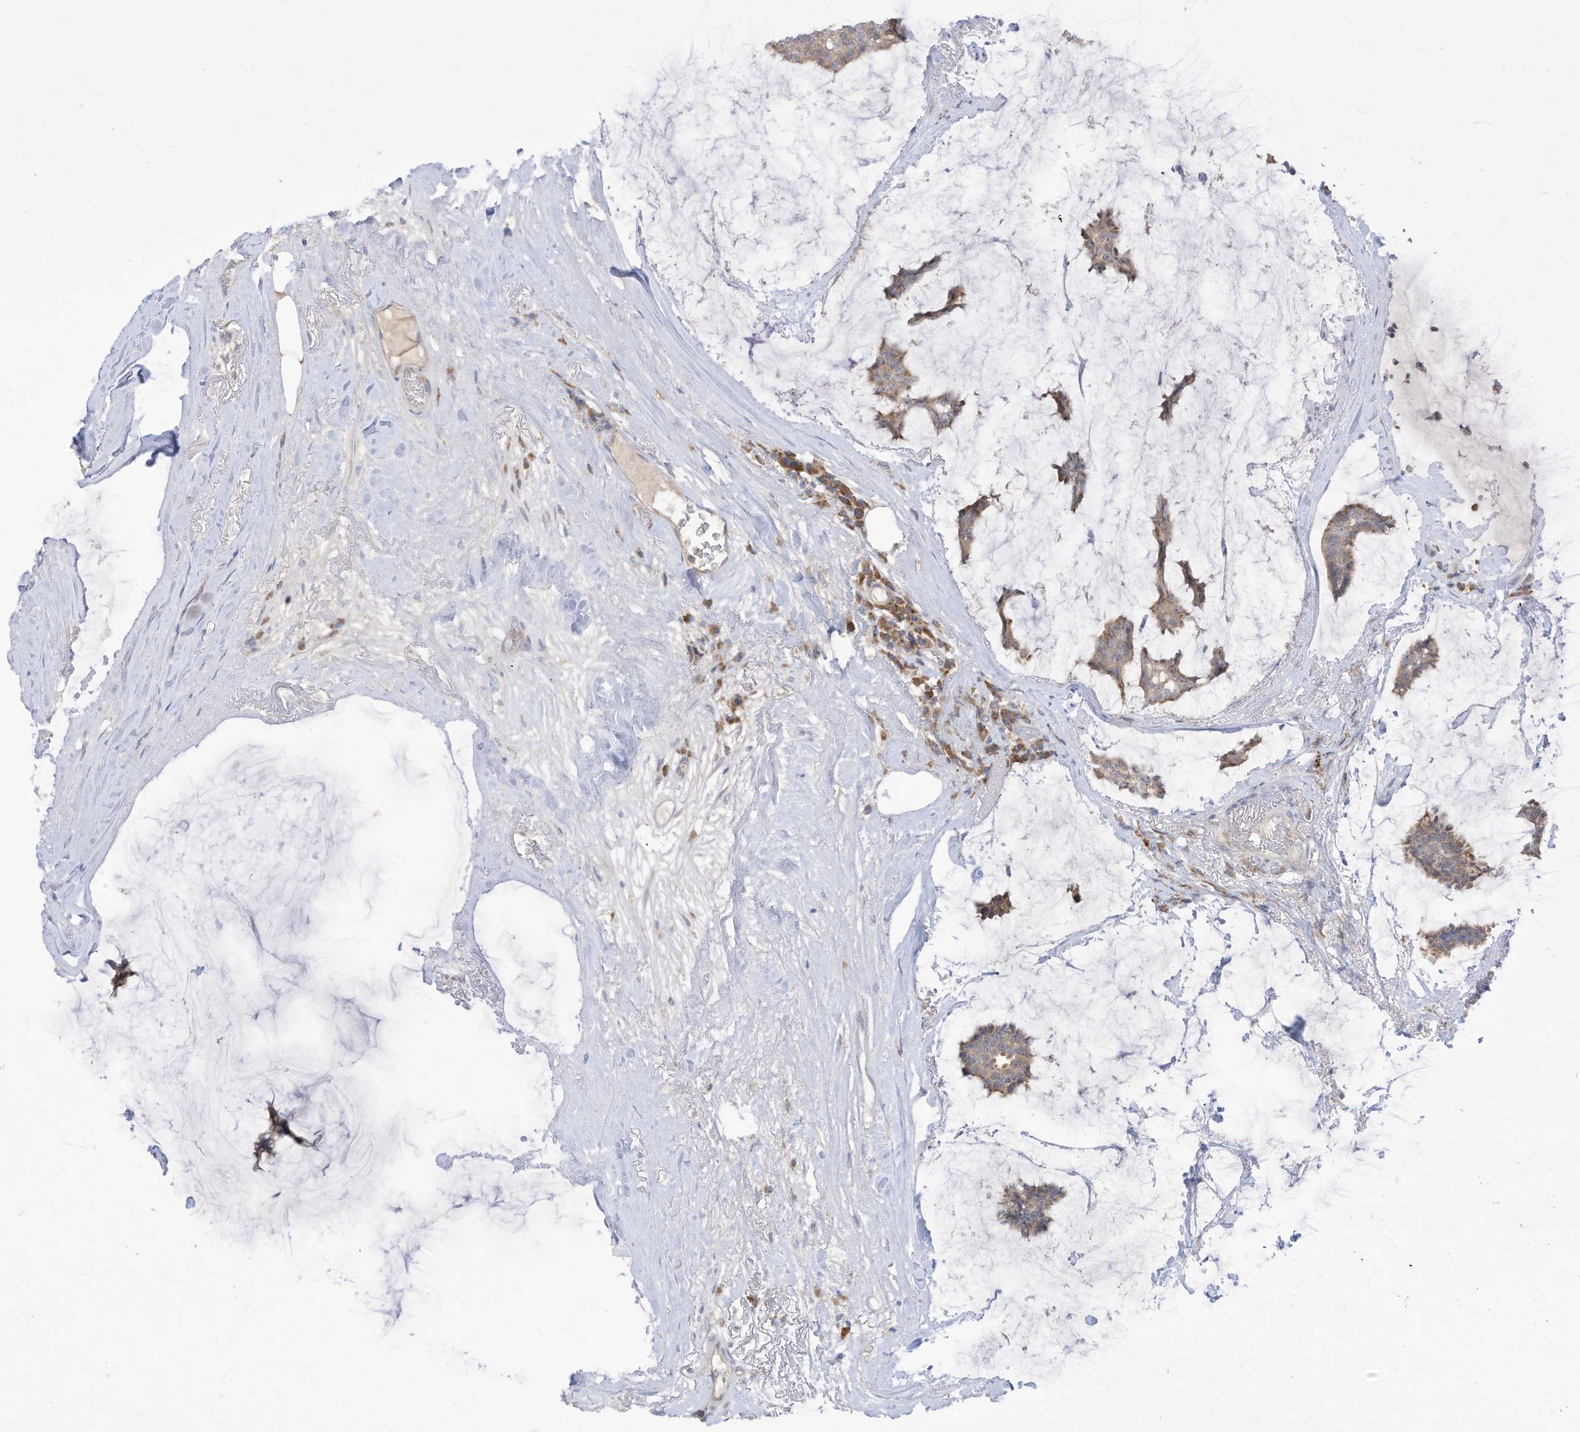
{"staining": {"intensity": "weak", "quantity": "25%-75%", "location": "cytoplasmic/membranous"}, "tissue": "breast cancer", "cell_type": "Tumor cells", "image_type": "cancer", "snomed": [{"axis": "morphology", "description": "Duct carcinoma"}, {"axis": "topography", "description": "Breast"}], "caption": "A brown stain highlights weak cytoplasmic/membranous expression of a protein in human invasive ductal carcinoma (breast) tumor cells.", "gene": "LRRN2", "patient": {"sex": "female", "age": 93}}